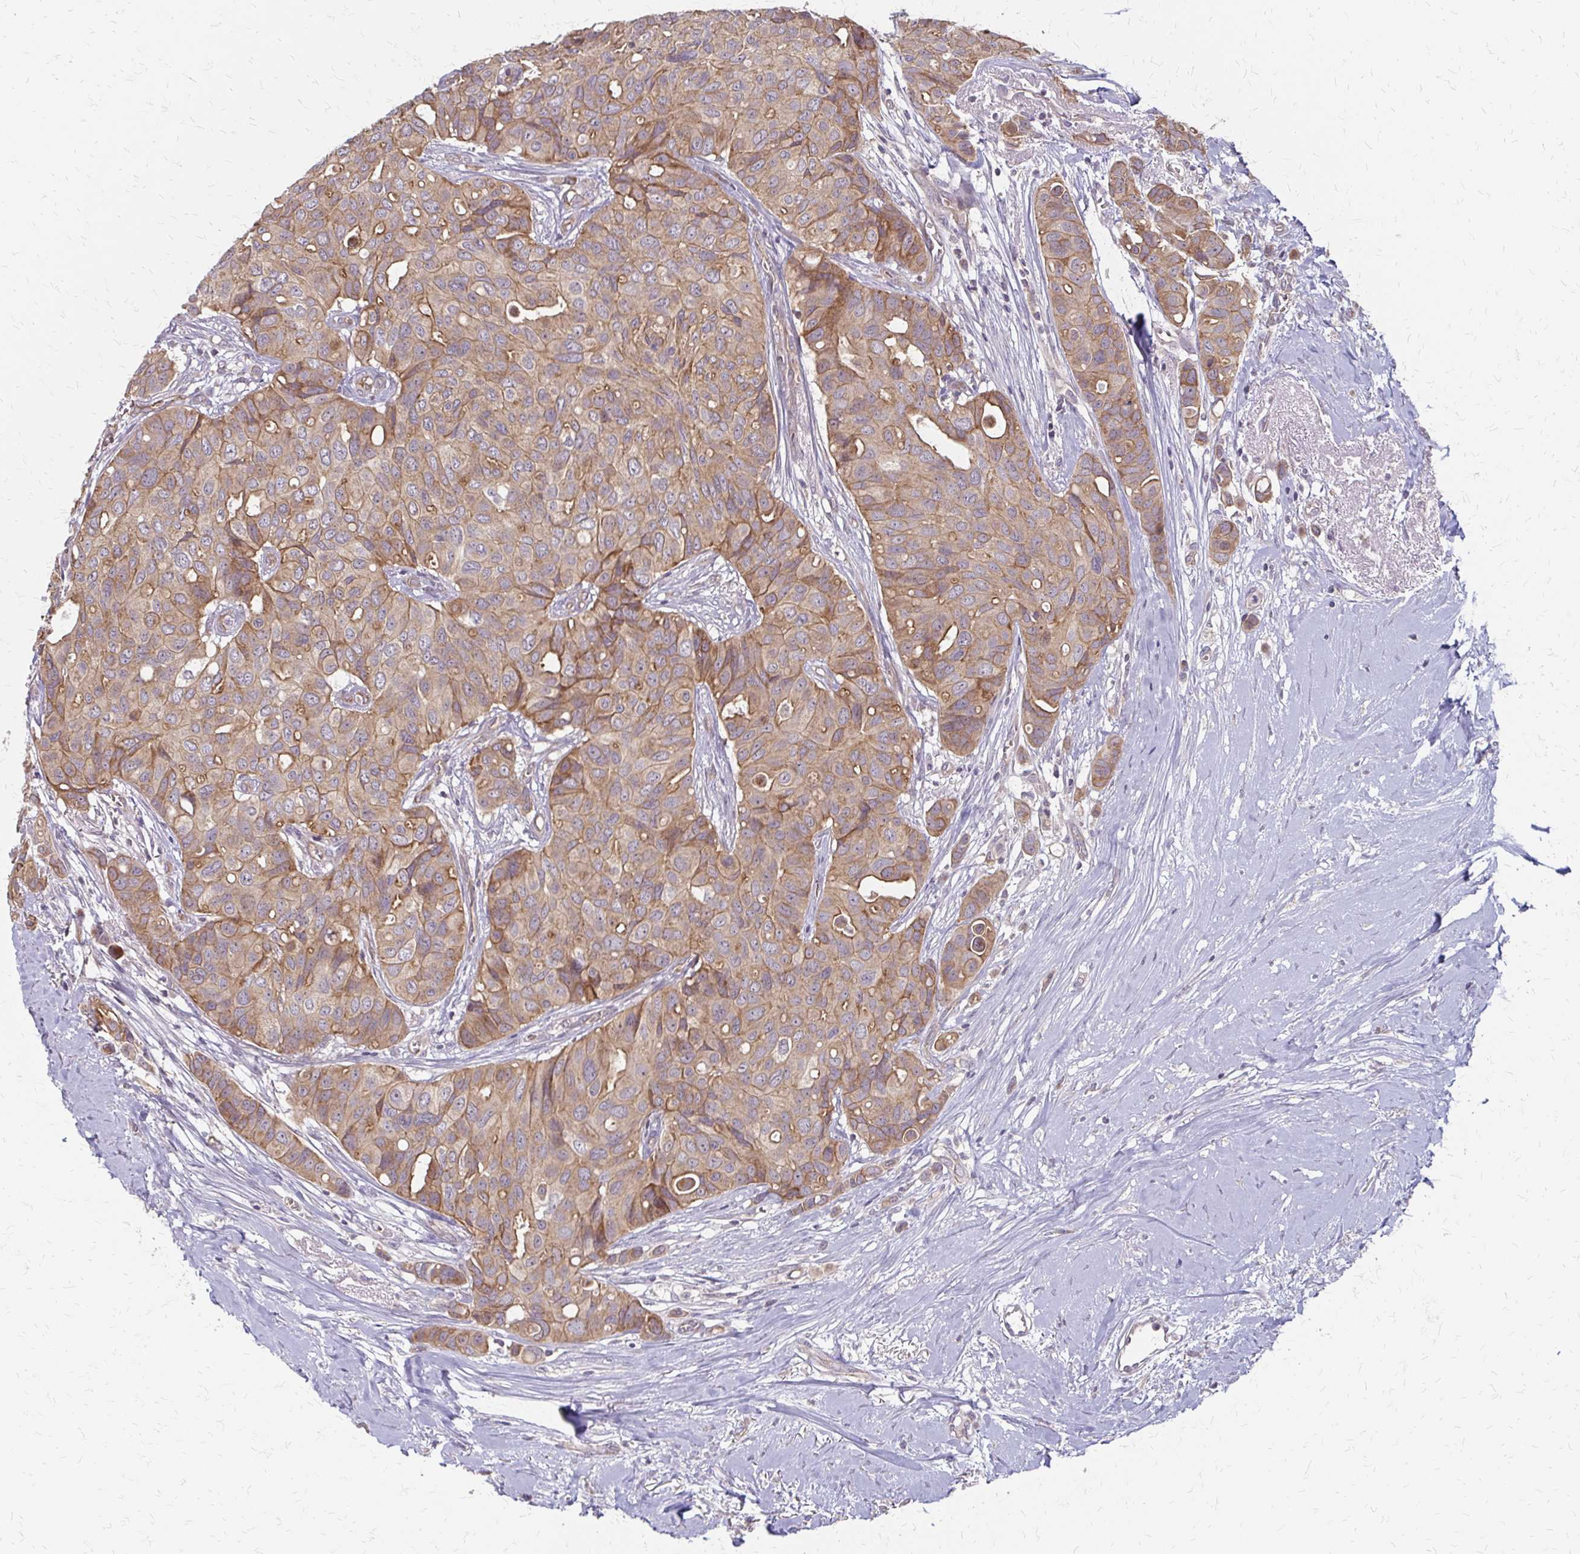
{"staining": {"intensity": "moderate", "quantity": ">75%", "location": "cytoplasmic/membranous"}, "tissue": "breast cancer", "cell_type": "Tumor cells", "image_type": "cancer", "snomed": [{"axis": "morphology", "description": "Duct carcinoma"}, {"axis": "topography", "description": "Breast"}], "caption": "Protein analysis of breast cancer (intraductal carcinoma) tissue demonstrates moderate cytoplasmic/membranous positivity in about >75% of tumor cells.", "gene": "ZNF383", "patient": {"sex": "female", "age": 54}}